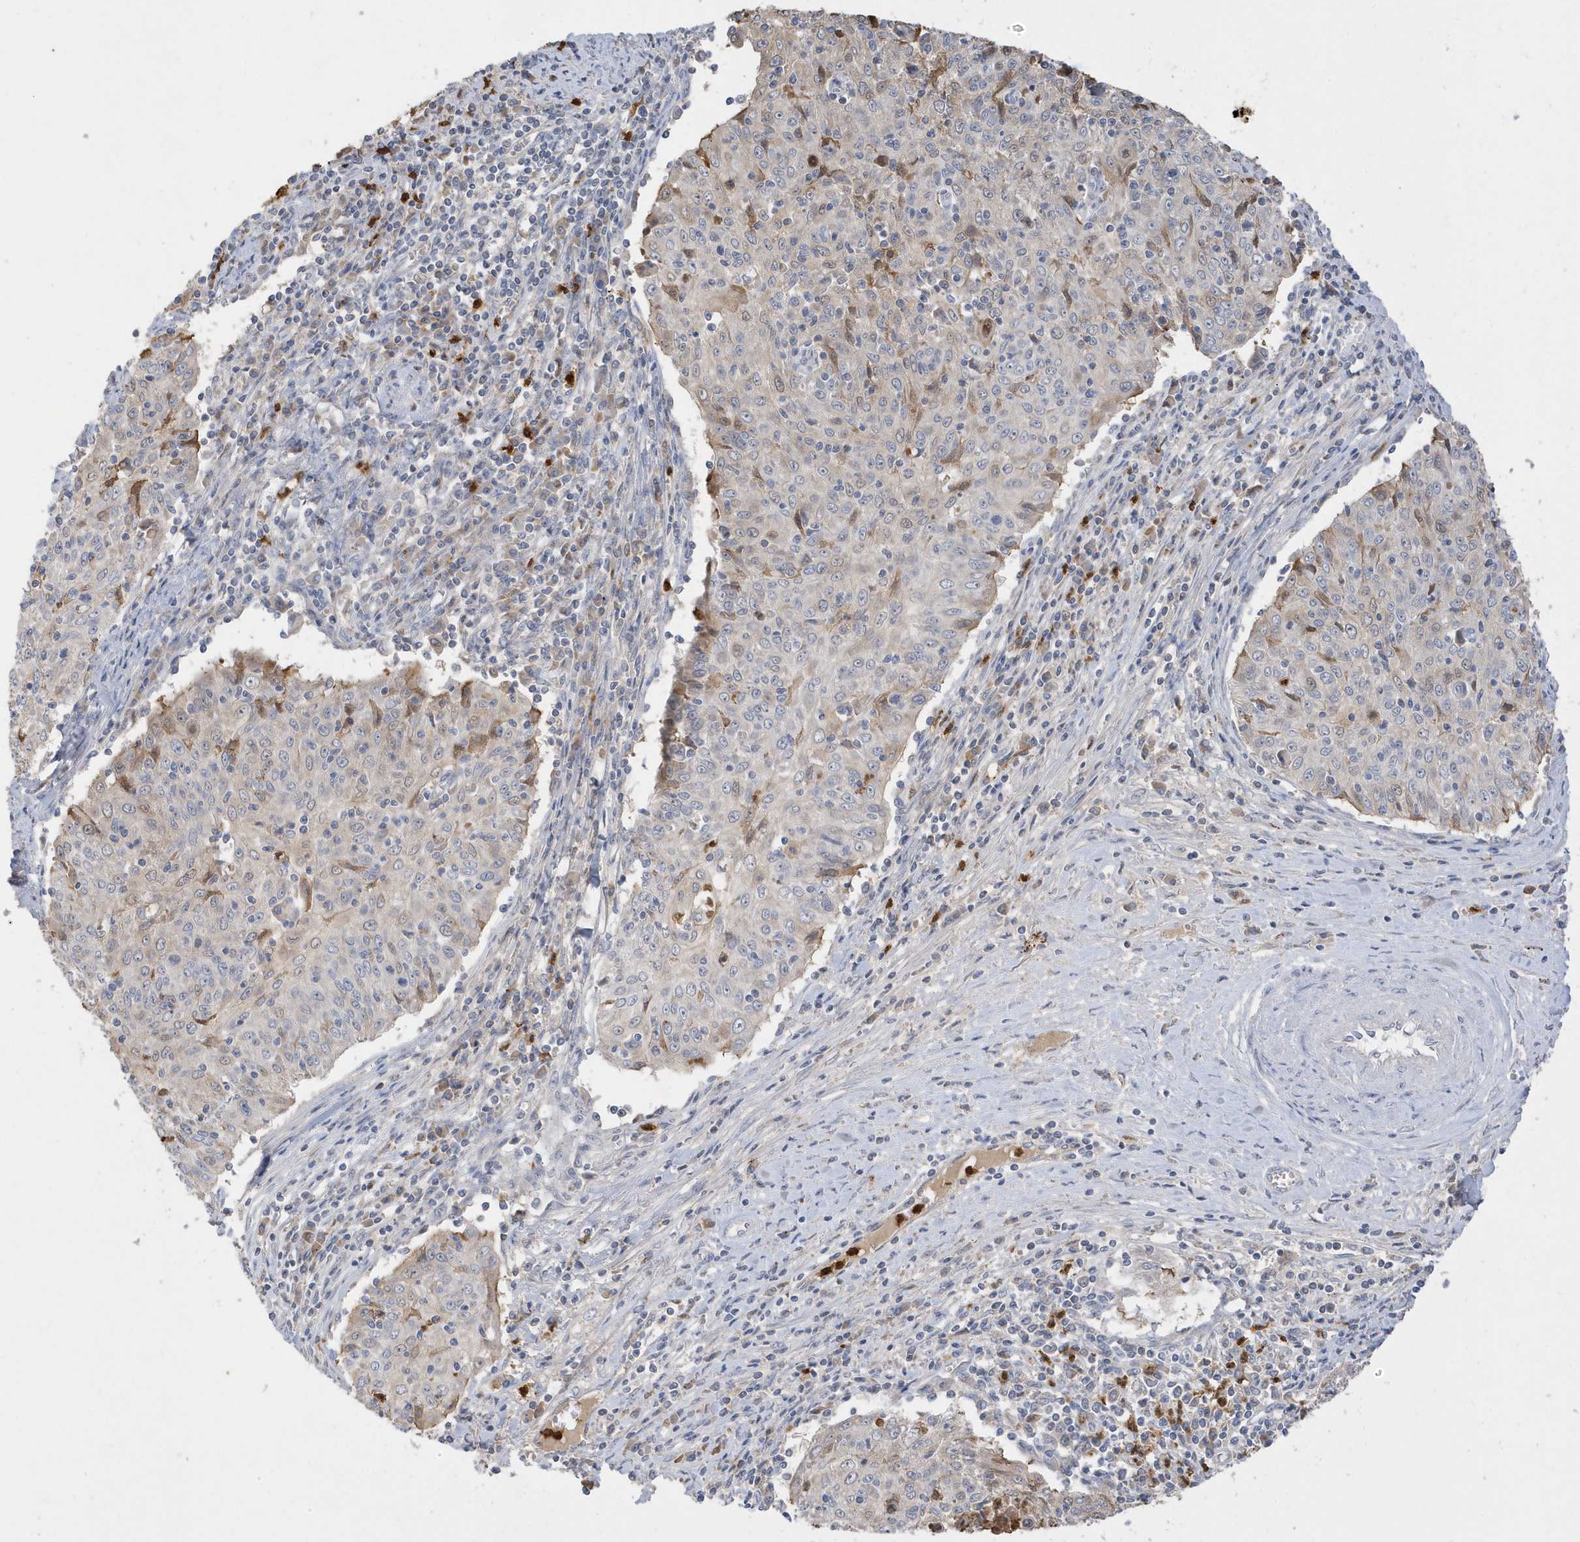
{"staining": {"intensity": "weak", "quantity": "<25%", "location": "cytoplasmic/membranous"}, "tissue": "cervical cancer", "cell_type": "Tumor cells", "image_type": "cancer", "snomed": [{"axis": "morphology", "description": "Squamous cell carcinoma, NOS"}, {"axis": "topography", "description": "Cervix"}], "caption": "A high-resolution image shows immunohistochemistry (IHC) staining of cervical squamous cell carcinoma, which demonstrates no significant staining in tumor cells.", "gene": "DPP9", "patient": {"sex": "female", "age": 48}}